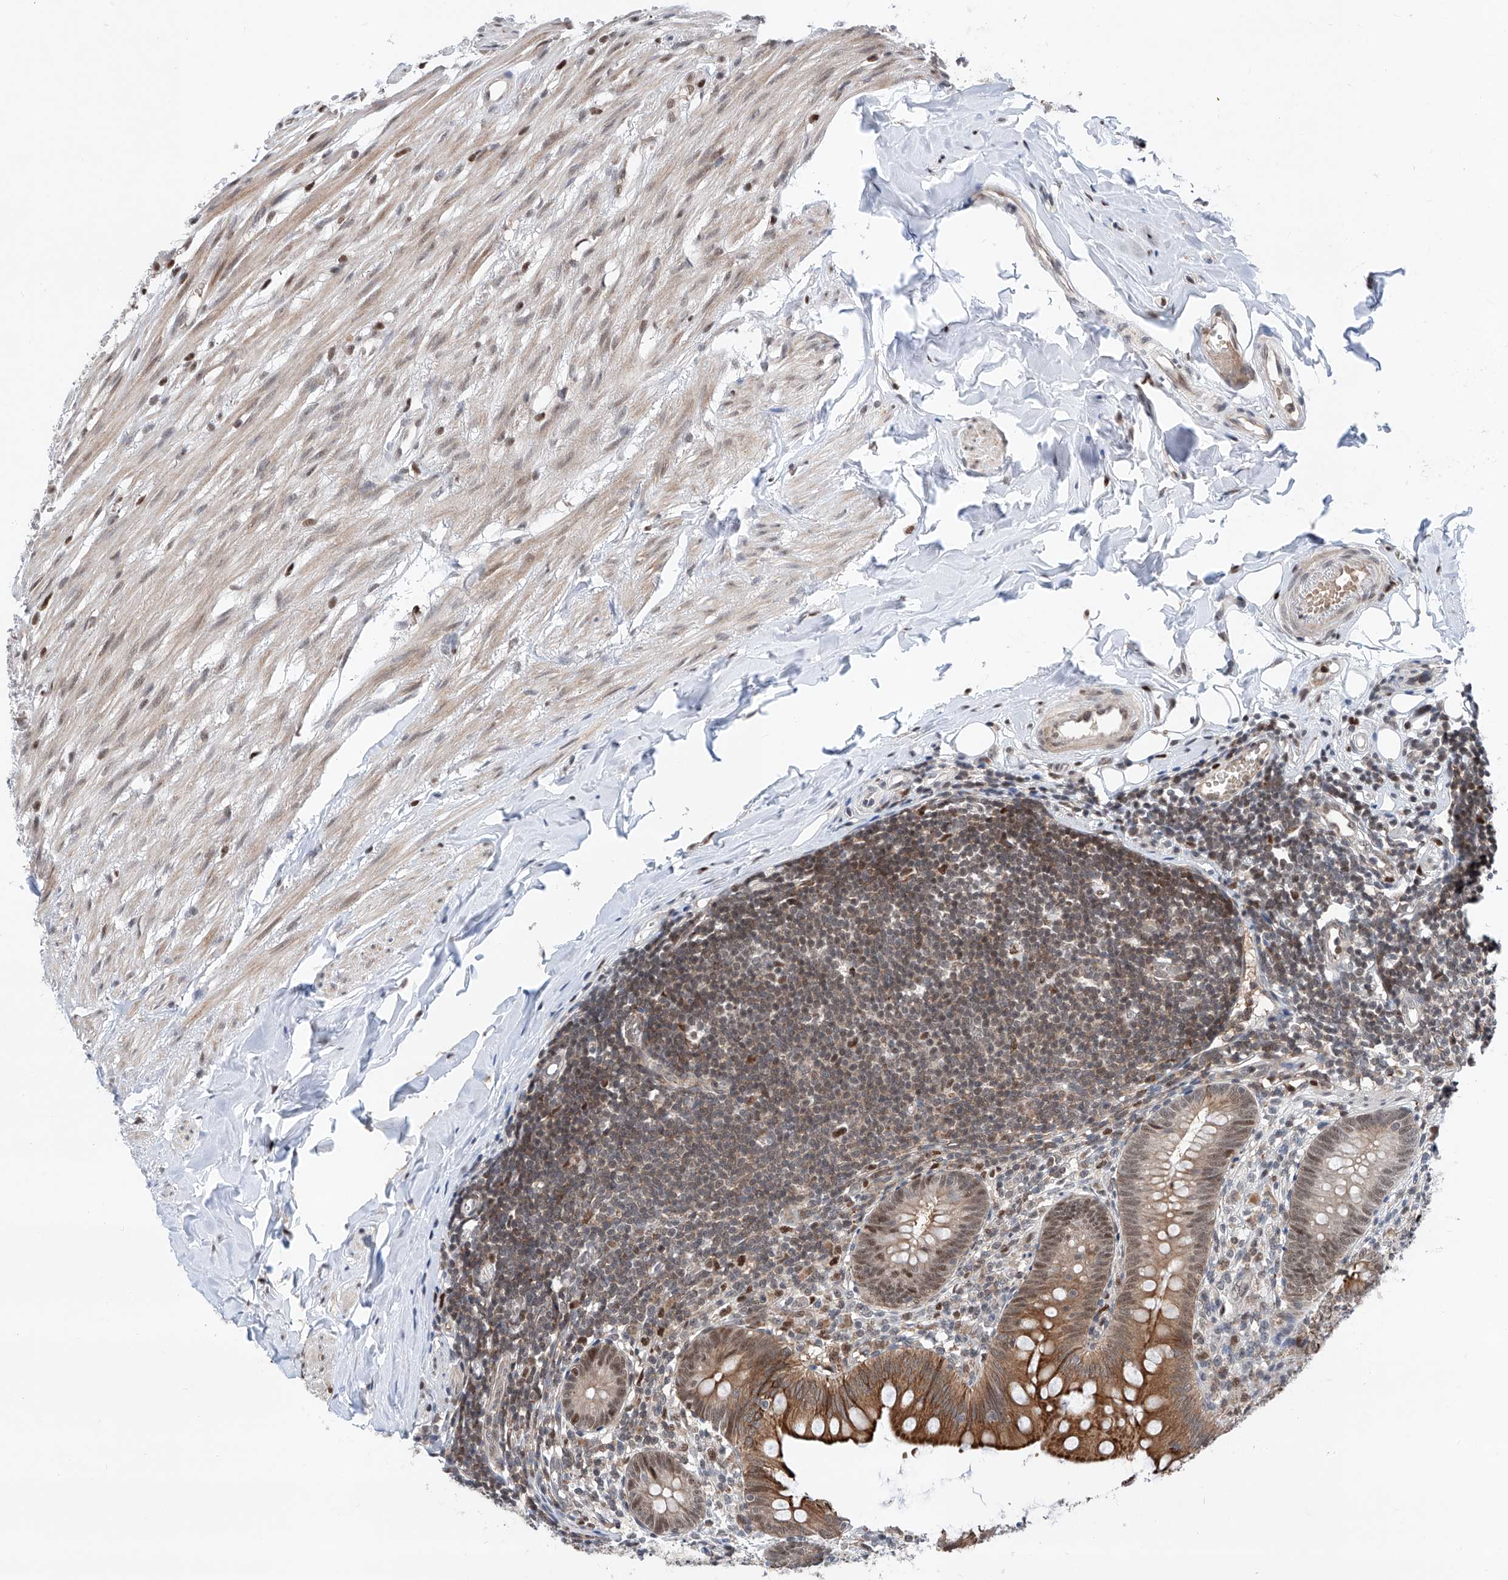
{"staining": {"intensity": "moderate", "quantity": "25%-75%", "location": "cytoplasmic/membranous,nuclear"}, "tissue": "appendix", "cell_type": "Glandular cells", "image_type": "normal", "snomed": [{"axis": "morphology", "description": "Normal tissue, NOS"}, {"axis": "topography", "description": "Appendix"}], "caption": "About 25%-75% of glandular cells in benign human appendix show moderate cytoplasmic/membranous,nuclear protein expression as visualized by brown immunohistochemical staining.", "gene": "SNRNP200", "patient": {"sex": "female", "age": 62}}